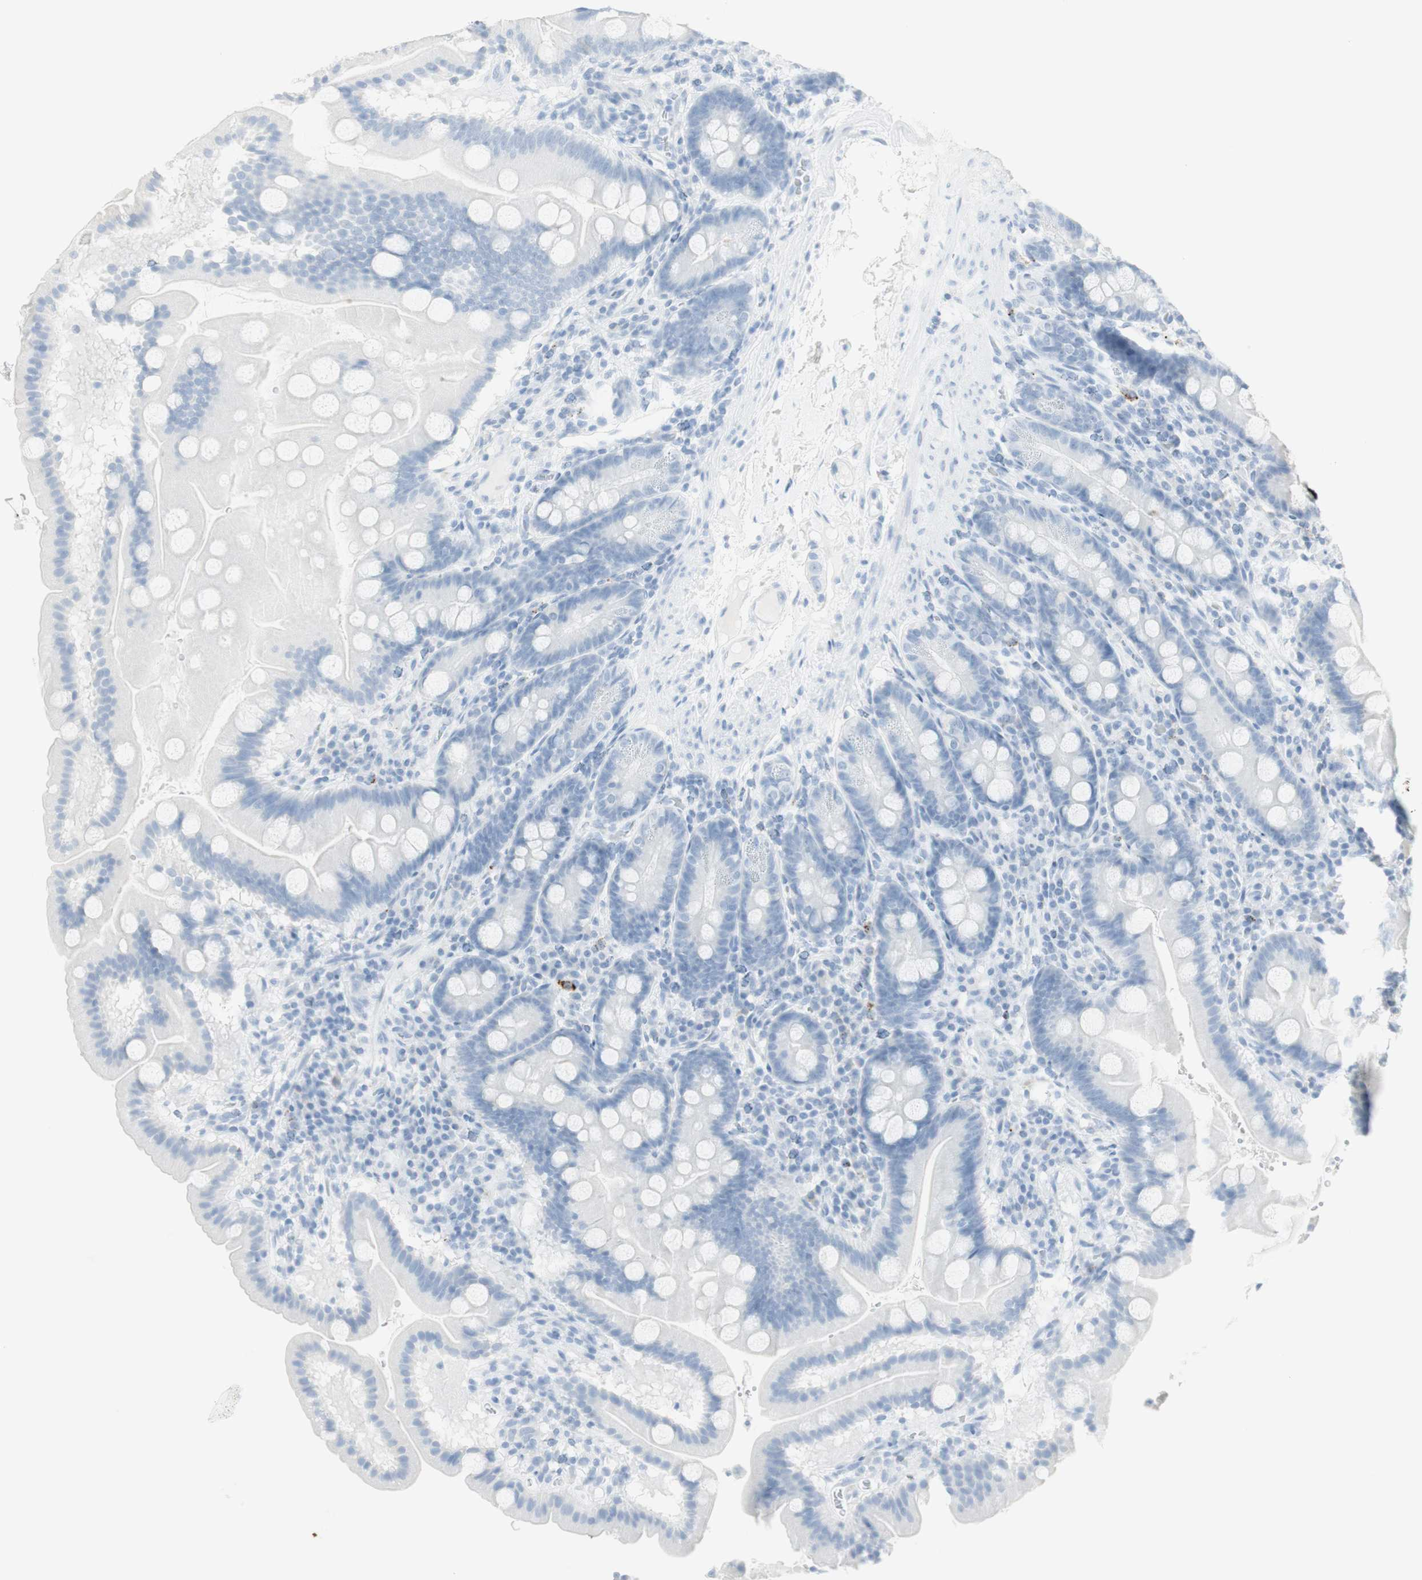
{"staining": {"intensity": "negative", "quantity": "none", "location": "none"}, "tissue": "duodenum", "cell_type": "Glandular cells", "image_type": "normal", "snomed": [{"axis": "morphology", "description": "Normal tissue, NOS"}, {"axis": "topography", "description": "Duodenum"}], "caption": "Immunohistochemical staining of unremarkable duodenum exhibits no significant positivity in glandular cells. (Brightfield microscopy of DAB (3,3'-diaminobenzidine) immunohistochemistry at high magnification).", "gene": "NAPSA", "patient": {"sex": "male", "age": 50}}